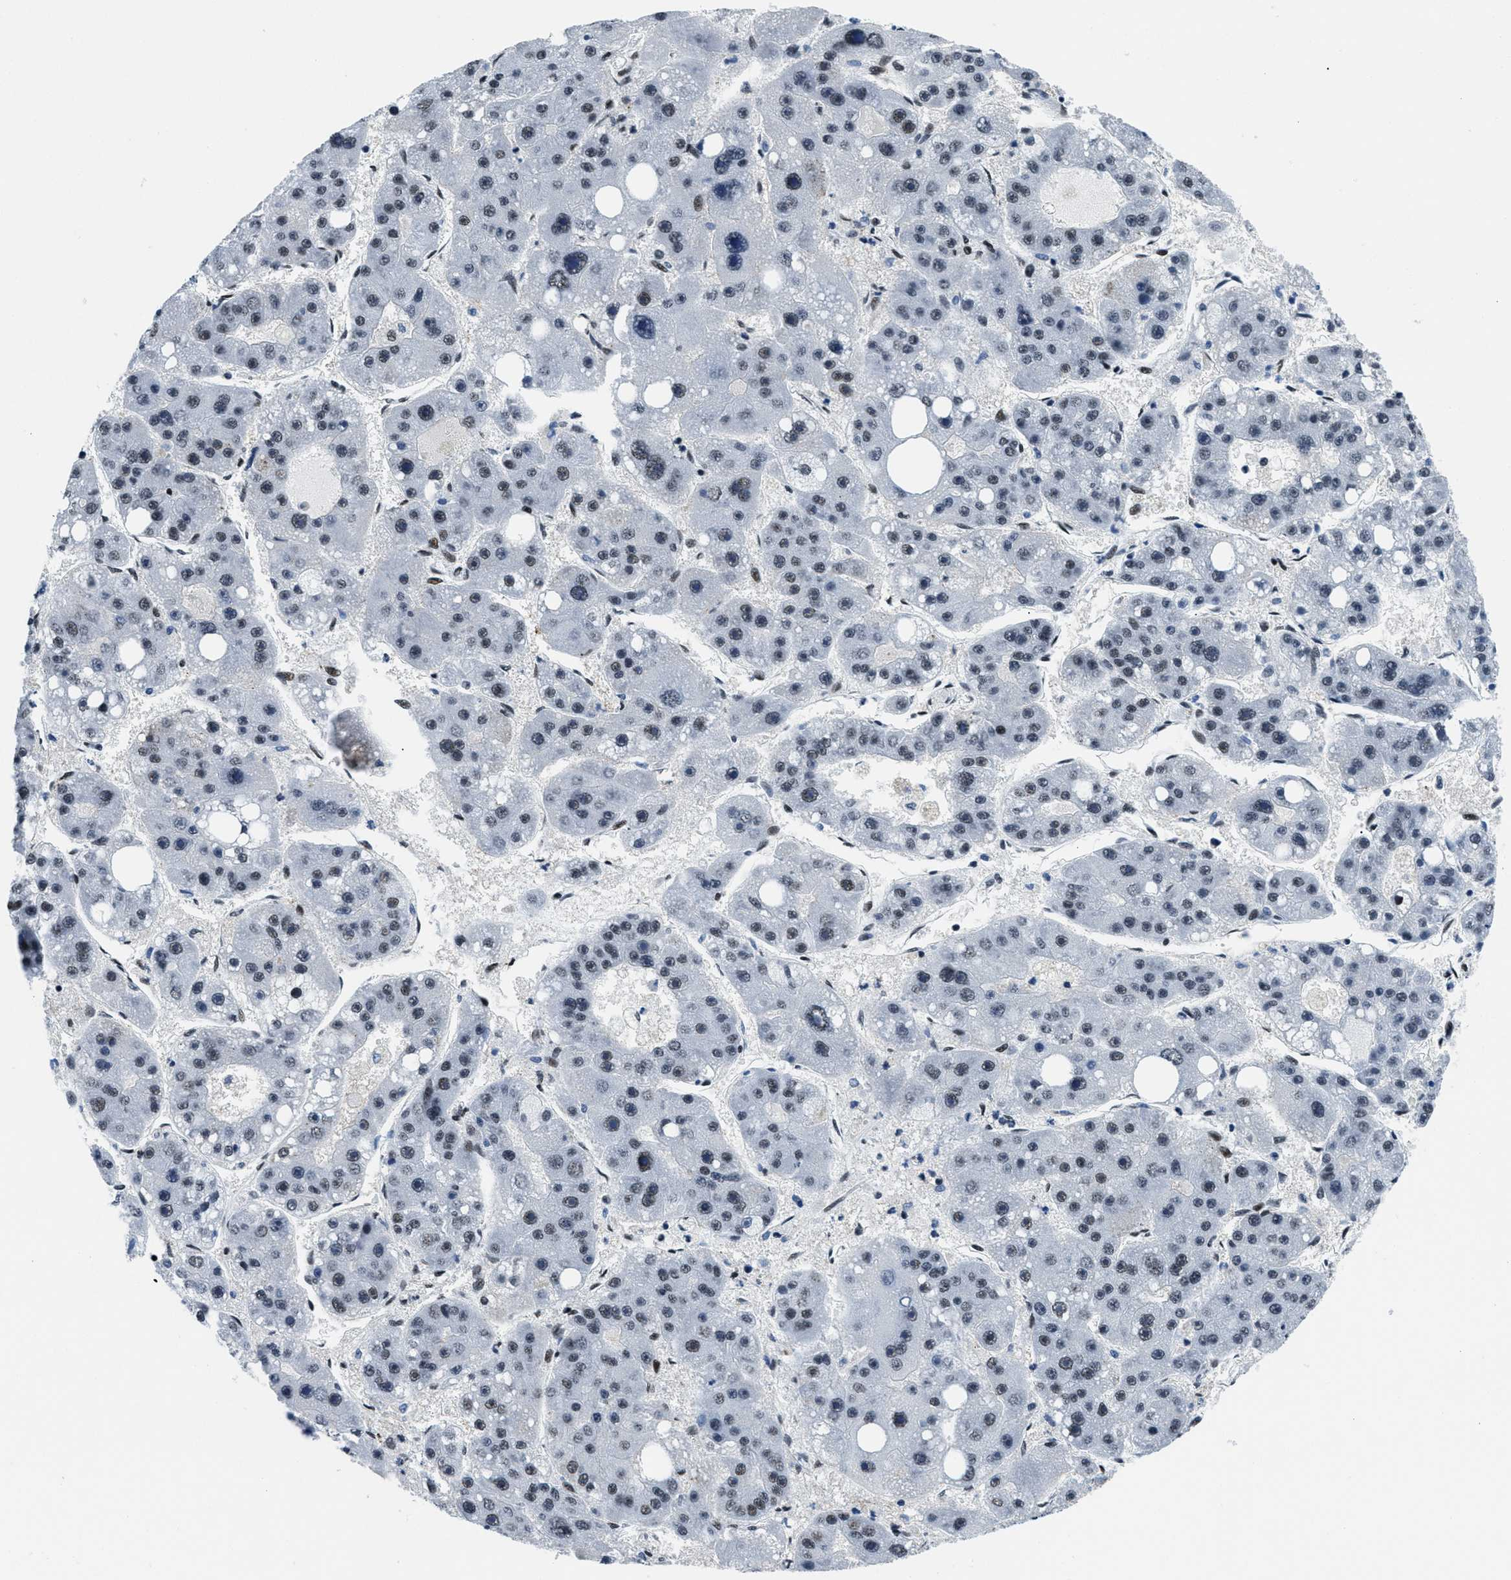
{"staining": {"intensity": "strong", "quantity": ">75%", "location": "nuclear"}, "tissue": "liver cancer", "cell_type": "Tumor cells", "image_type": "cancer", "snomed": [{"axis": "morphology", "description": "Carcinoma, Hepatocellular, NOS"}, {"axis": "topography", "description": "Liver"}], "caption": "Immunohistochemical staining of liver cancer (hepatocellular carcinoma) shows high levels of strong nuclear positivity in approximately >75% of tumor cells. (Brightfield microscopy of DAB IHC at high magnification).", "gene": "SMARCB1", "patient": {"sex": "female", "age": 61}}